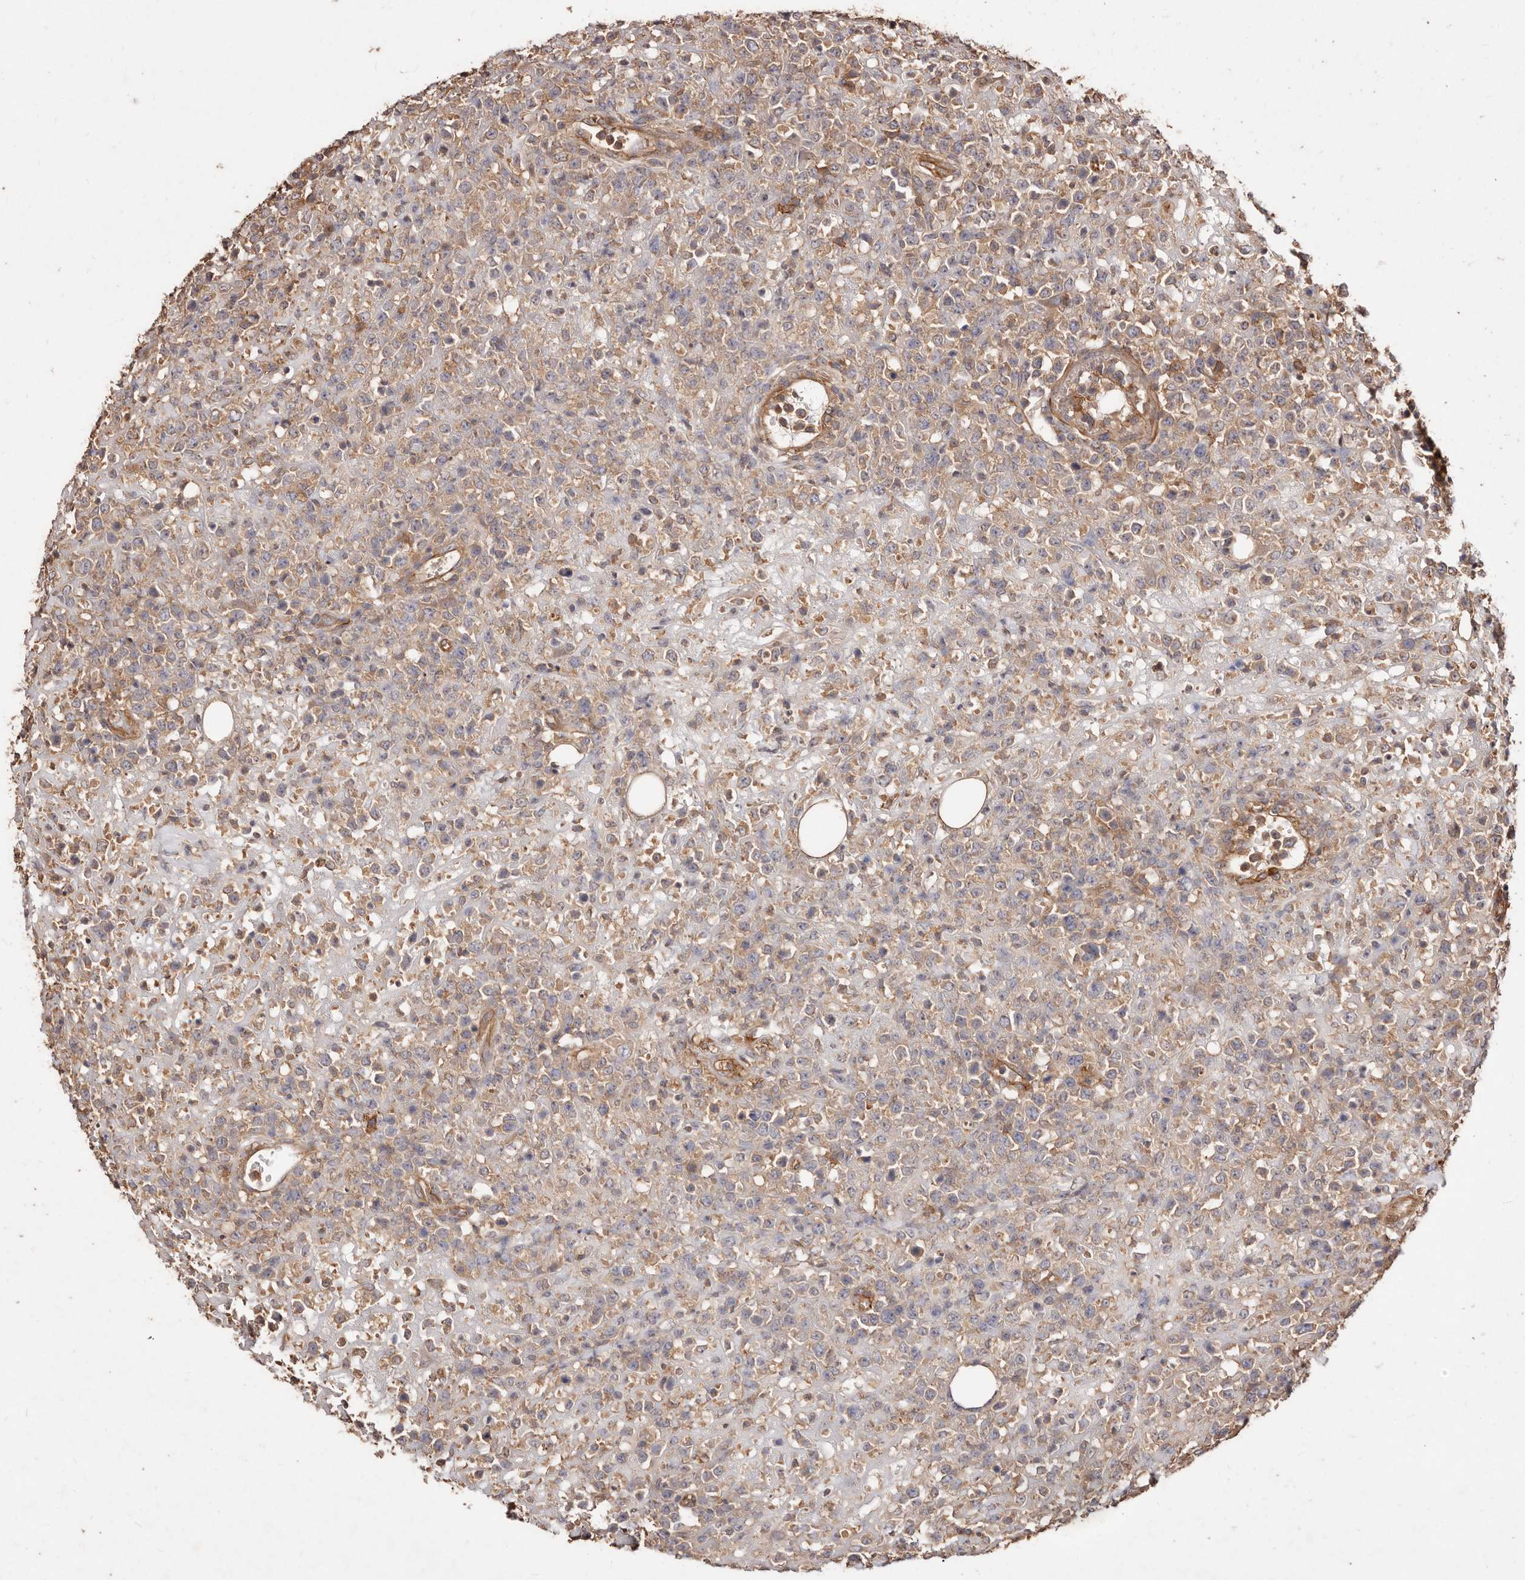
{"staining": {"intensity": "weak", "quantity": "25%-75%", "location": "cytoplasmic/membranous"}, "tissue": "lymphoma", "cell_type": "Tumor cells", "image_type": "cancer", "snomed": [{"axis": "morphology", "description": "Malignant lymphoma, non-Hodgkin's type, High grade"}, {"axis": "topography", "description": "Colon"}], "caption": "This micrograph displays immunohistochemistry staining of human lymphoma, with low weak cytoplasmic/membranous expression in about 25%-75% of tumor cells.", "gene": "CCL14", "patient": {"sex": "female", "age": 53}}